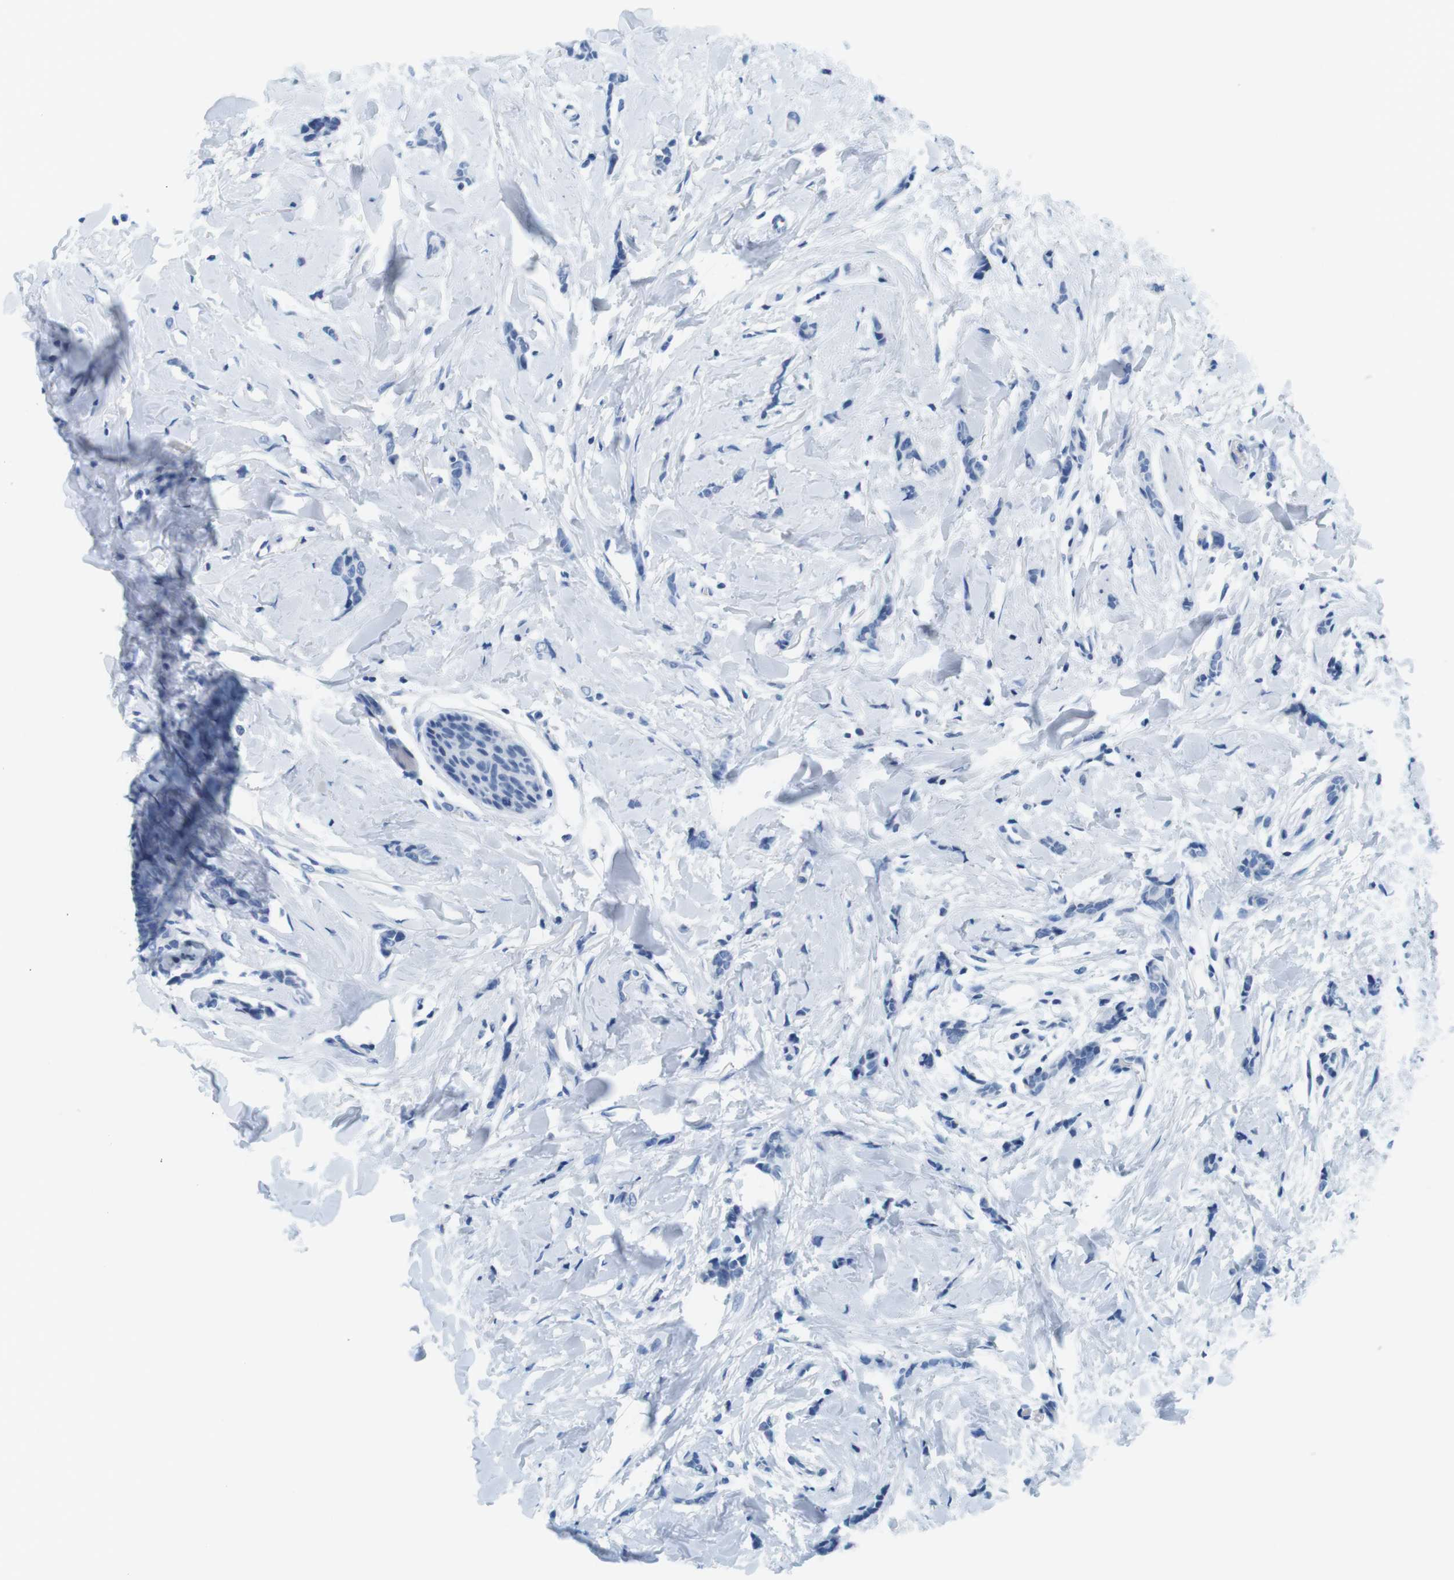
{"staining": {"intensity": "negative", "quantity": "none", "location": "none"}, "tissue": "breast cancer", "cell_type": "Tumor cells", "image_type": "cancer", "snomed": [{"axis": "morphology", "description": "Lobular carcinoma"}, {"axis": "topography", "description": "Skin"}, {"axis": "topography", "description": "Breast"}], "caption": "The immunohistochemistry (IHC) histopathology image has no significant staining in tumor cells of breast lobular carcinoma tissue.", "gene": "CYP2C9", "patient": {"sex": "female", "age": 46}}